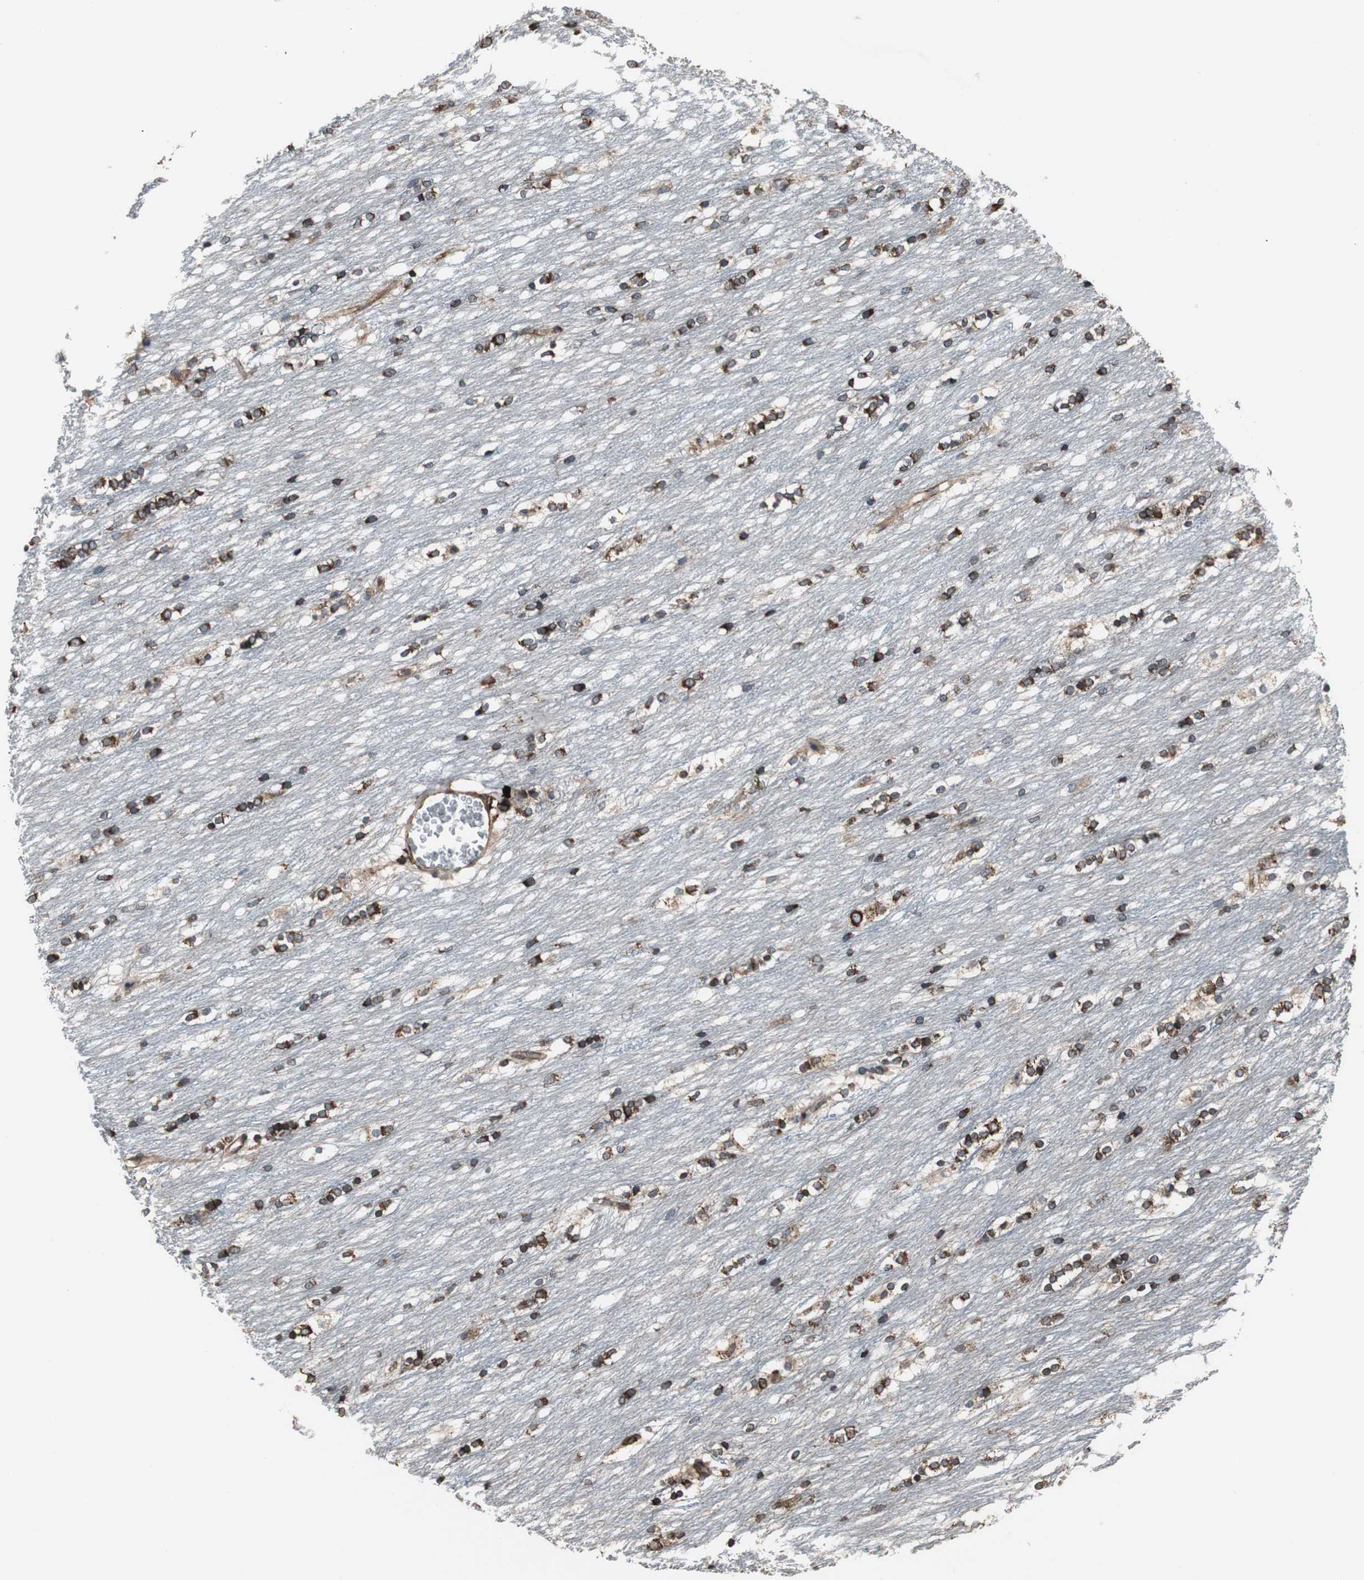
{"staining": {"intensity": "strong", "quantity": ">75%", "location": "cytoplasmic/membranous"}, "tissue": "caudate", "cell_type": "Glial cells", "image_type": "normal", "snomed": [{"axis": "morphology", "description": "Normal tissue, NOS"}, {"axis": "topography", "description": "Lateral ventricle wall"}], "caption": "Strong cytoplasmic/membranous expression for a protein is present in approximately >75% of glial cells of unremarkable caudate using IHC.", "gene": "CALU", "patient": {"sex": "female", "age": 19}}